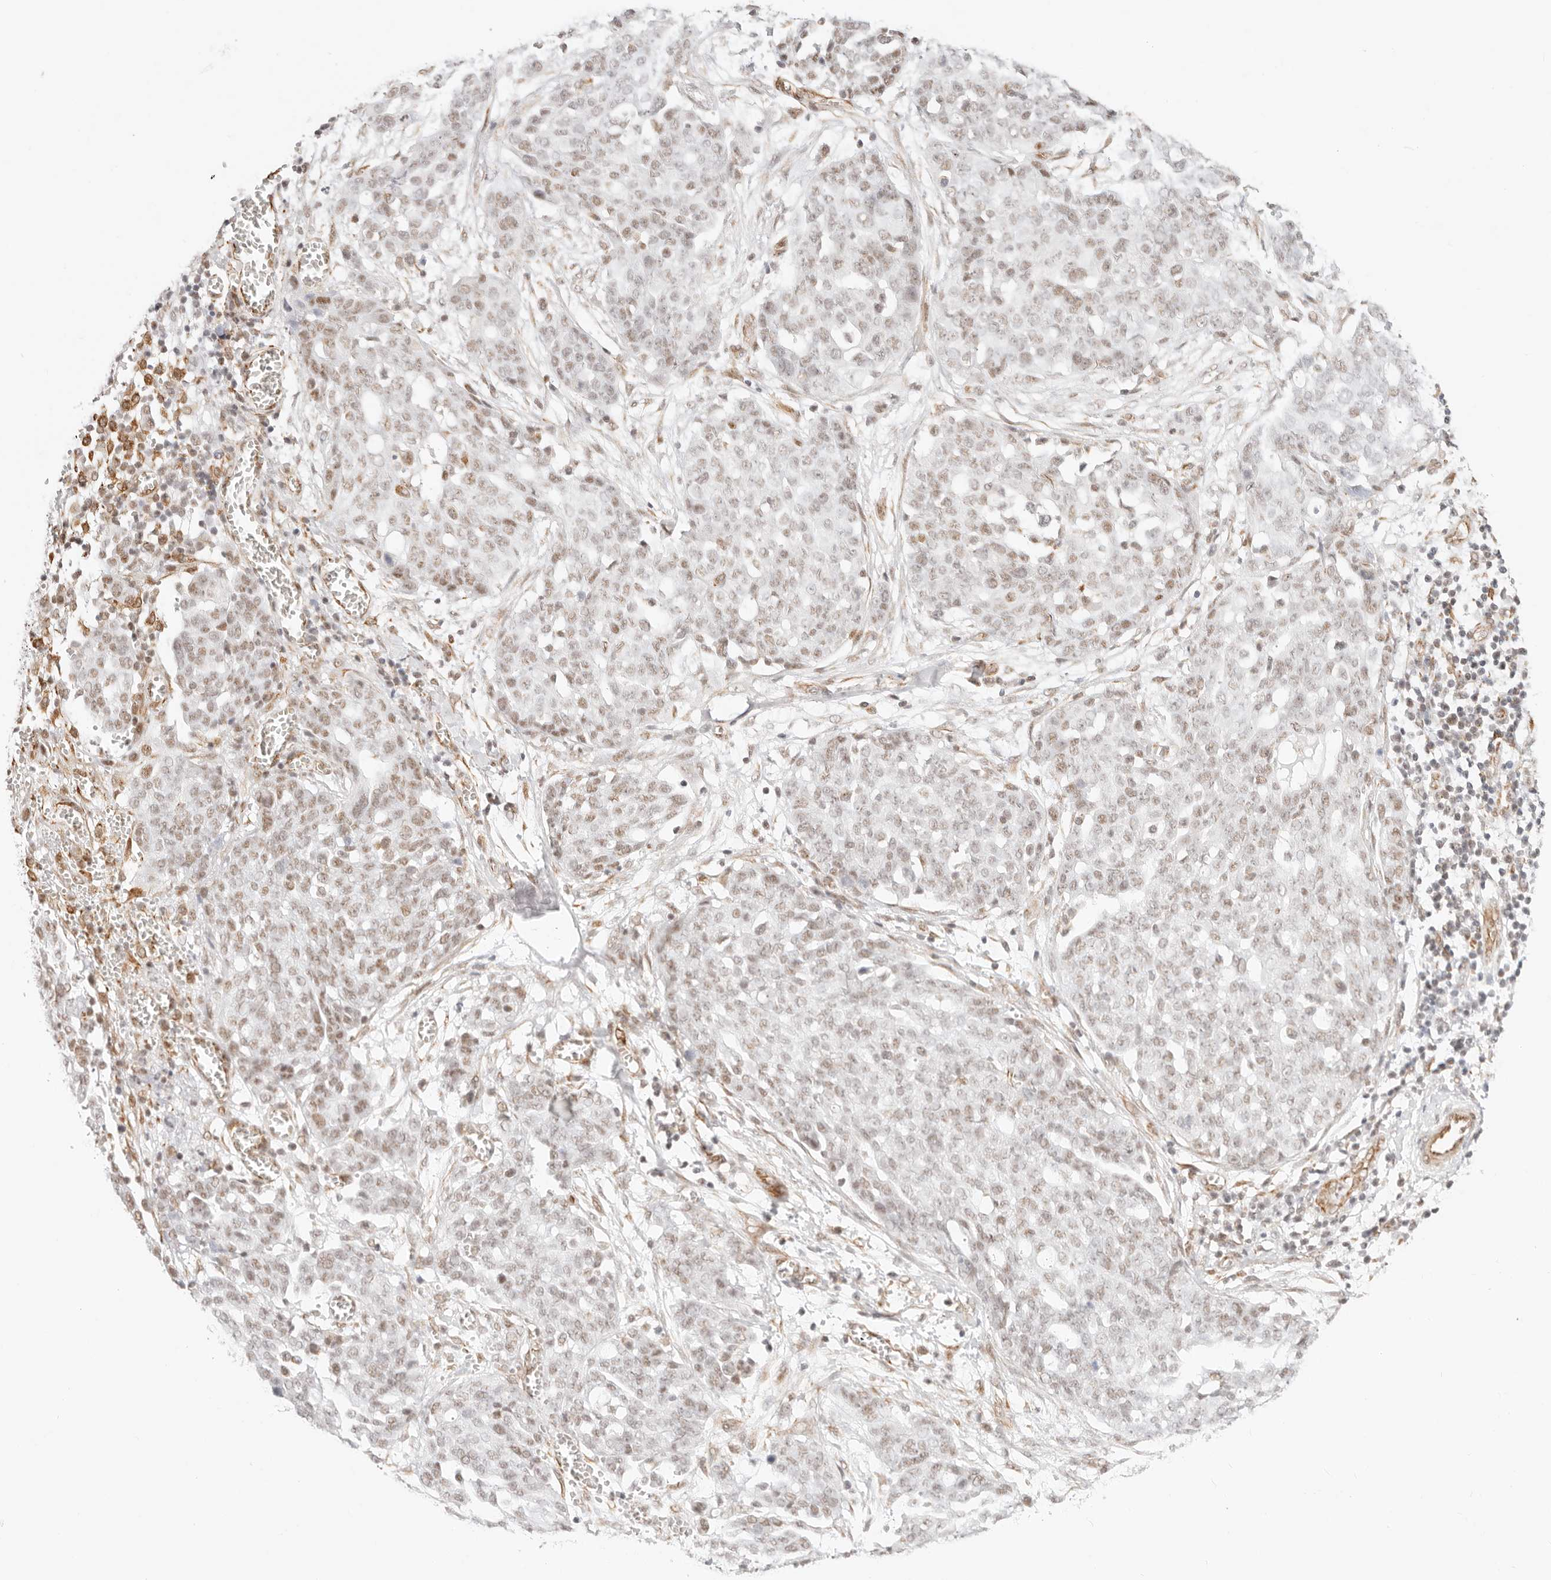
{"staining": {"intensity": "weak", "quantity": "25%-75%", "location": "nuclear"}, "tissue": "ovarian cancer", "cell_type": "Tumor cells", "image_type": "cancer", "snomed": [{"axis": "morphology", "description": "Cystadenocarcinoma, serous, NOS"}, {"axis": "topography", "description": "Soft tissue"}, {"axis": "topography", "description": "Ovary"}], "caption": "Immunohistochemical staining of human serous cystadenocarcinoma (ovarian) exhibits weak nuclear protein staining in approximately 25%-75% of tumor cells.", "gene": "ZC3H11A", "patient": {"sex": "female", "age": 57}}